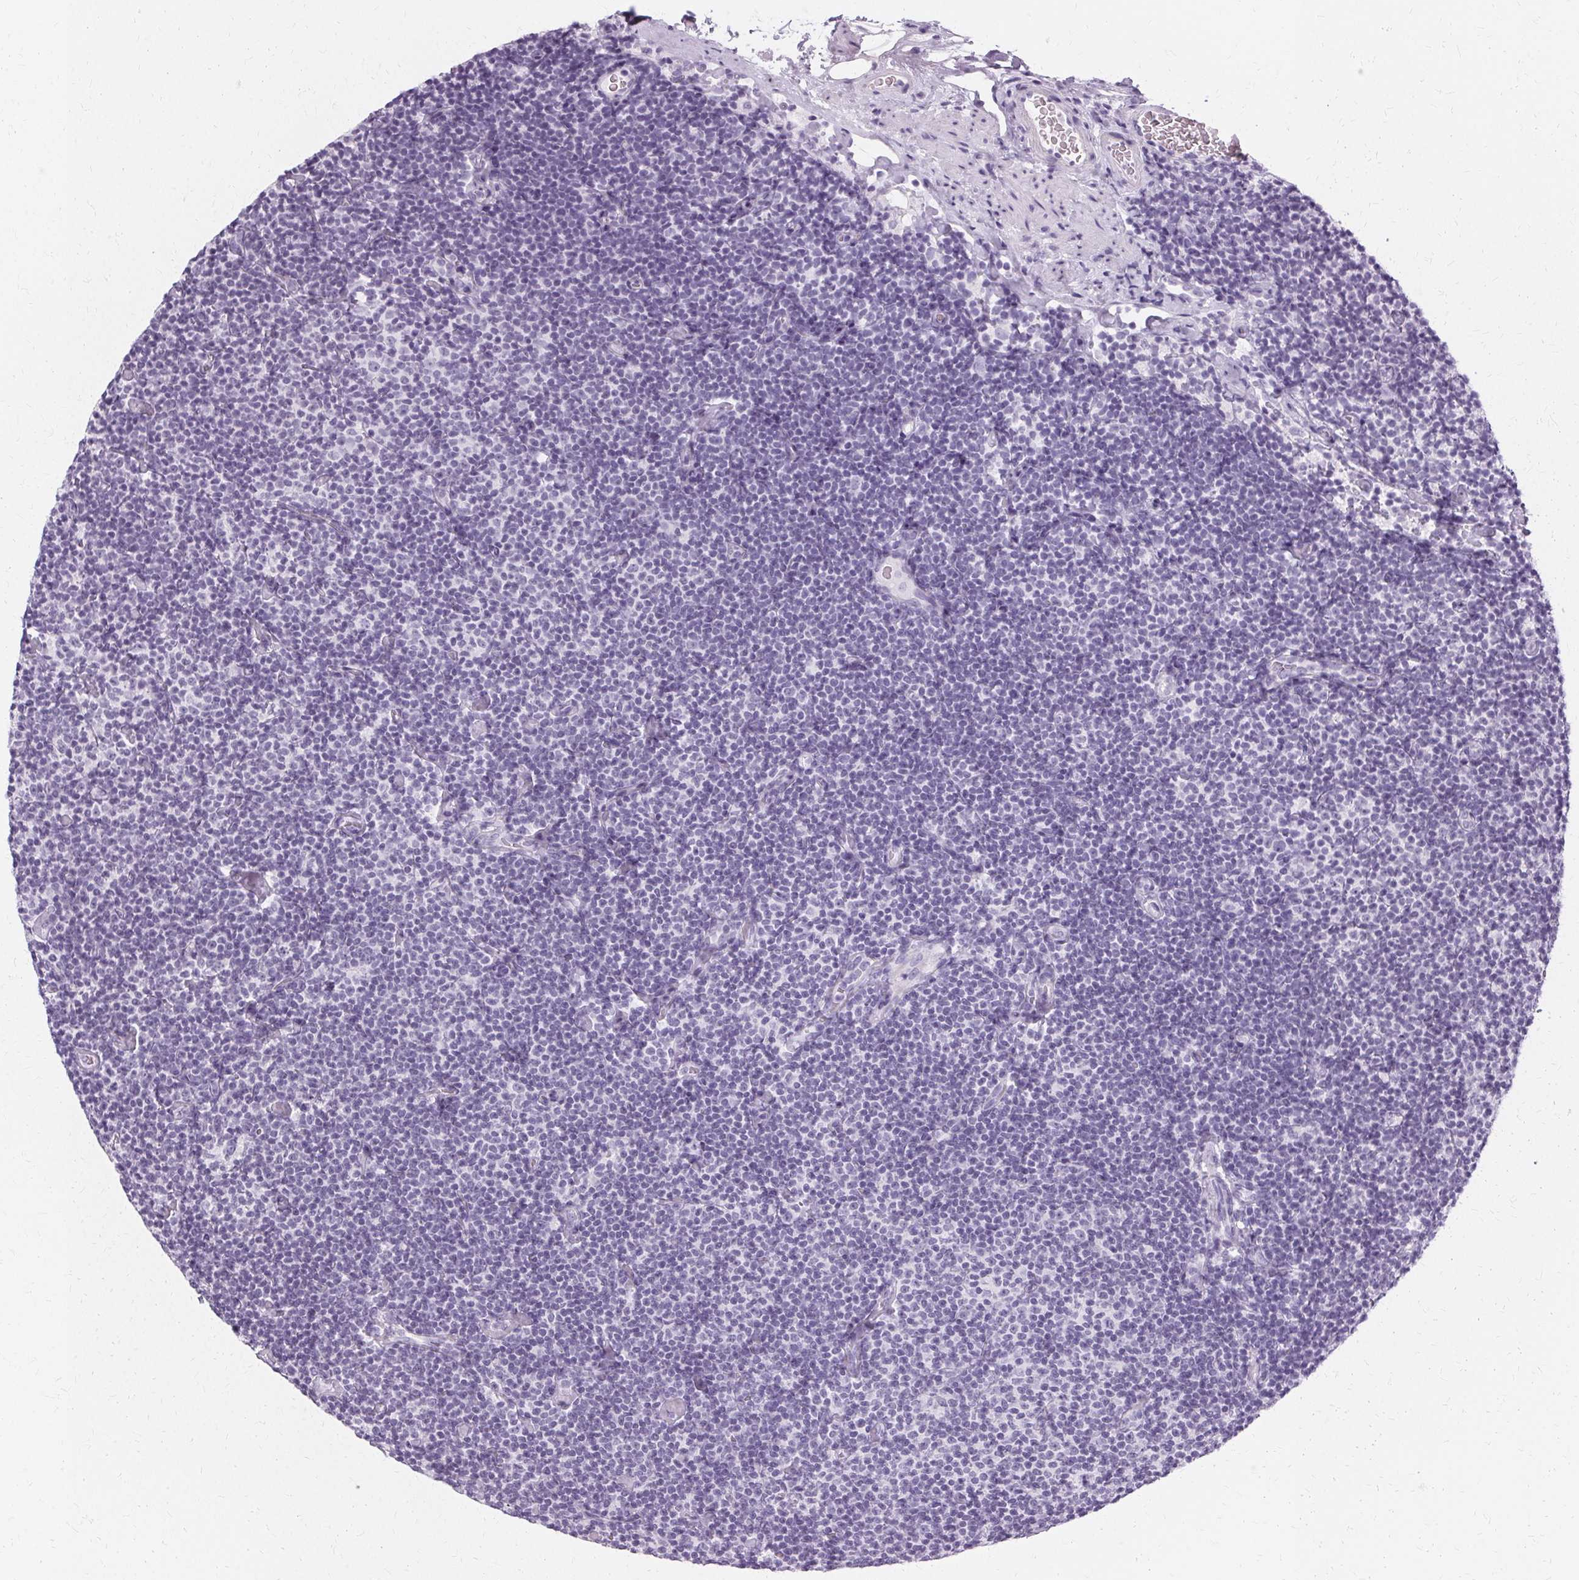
{"staining": {"intensity": "negative", "quantity": "none", "location": "none"}, "tissue": "lymphoma", "cell_type": "Tumor cells", "image_type": "cancer", "snomed": [{"axis": "morphology", "description": "Malignant lymphoma, non-Hodgkin's type, Low grade"}, {"axis": "topography", "description": "Lymph node"}], "caption": "Immunohistochemical staining of human low-grade malignant lymphoma, non-Hodgkin's type displays no significant expression in tumor cells. Brightfield microscopy of immunohistochemistry stained with DAB (brown) and hematoxylin (blue), captured at high magnification.", "gene": "KRT6C", "patient": {"sex": "male", "age": 81}}